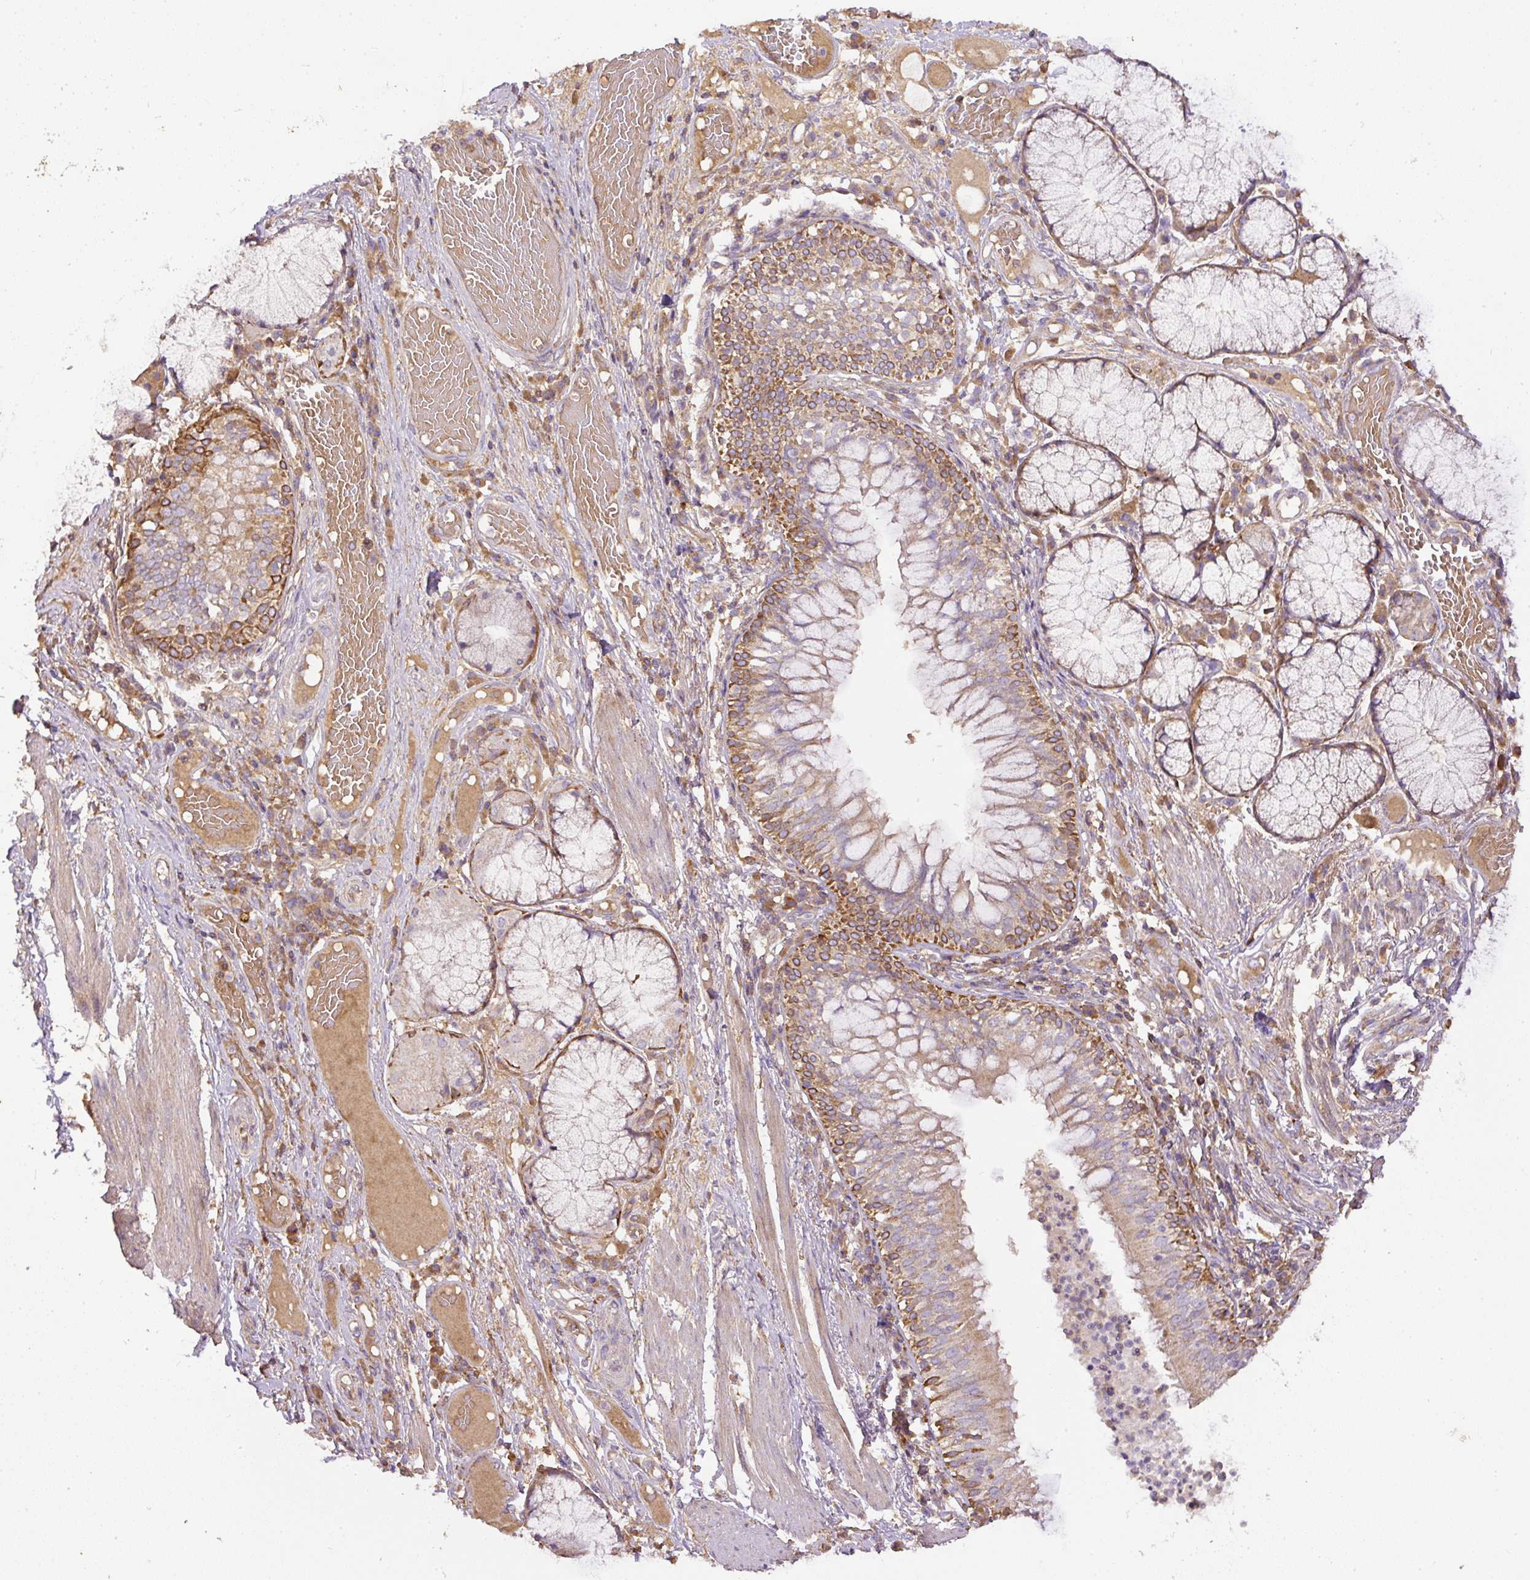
{"staining": {"intensity": "negative", "quantity": "none", "location": "none"}, "tissue": "soft tissue", "cell_type": "Chondrocytes", "image_type": "normal", "snomed": [{"axis": "morphology", "description": "Normal tissue, NOS"}, {"axis": "topography", "description": "Cartilage tissue"}, {"axis": "topography", "description": "Bronchus"}], "caption": "High power microscopy micrograph of an immunohistochemistry image of unremarkable soft tissue, revealing no significant staining in chondrocytes. The staining was performed using DAB to visualize the protein expression in brown, while the nuclei were stained in blue with hematoxylin (Magnification: 20x).", "gene": "DAPK1", "patient": {"sex": "male", "age": 56}}